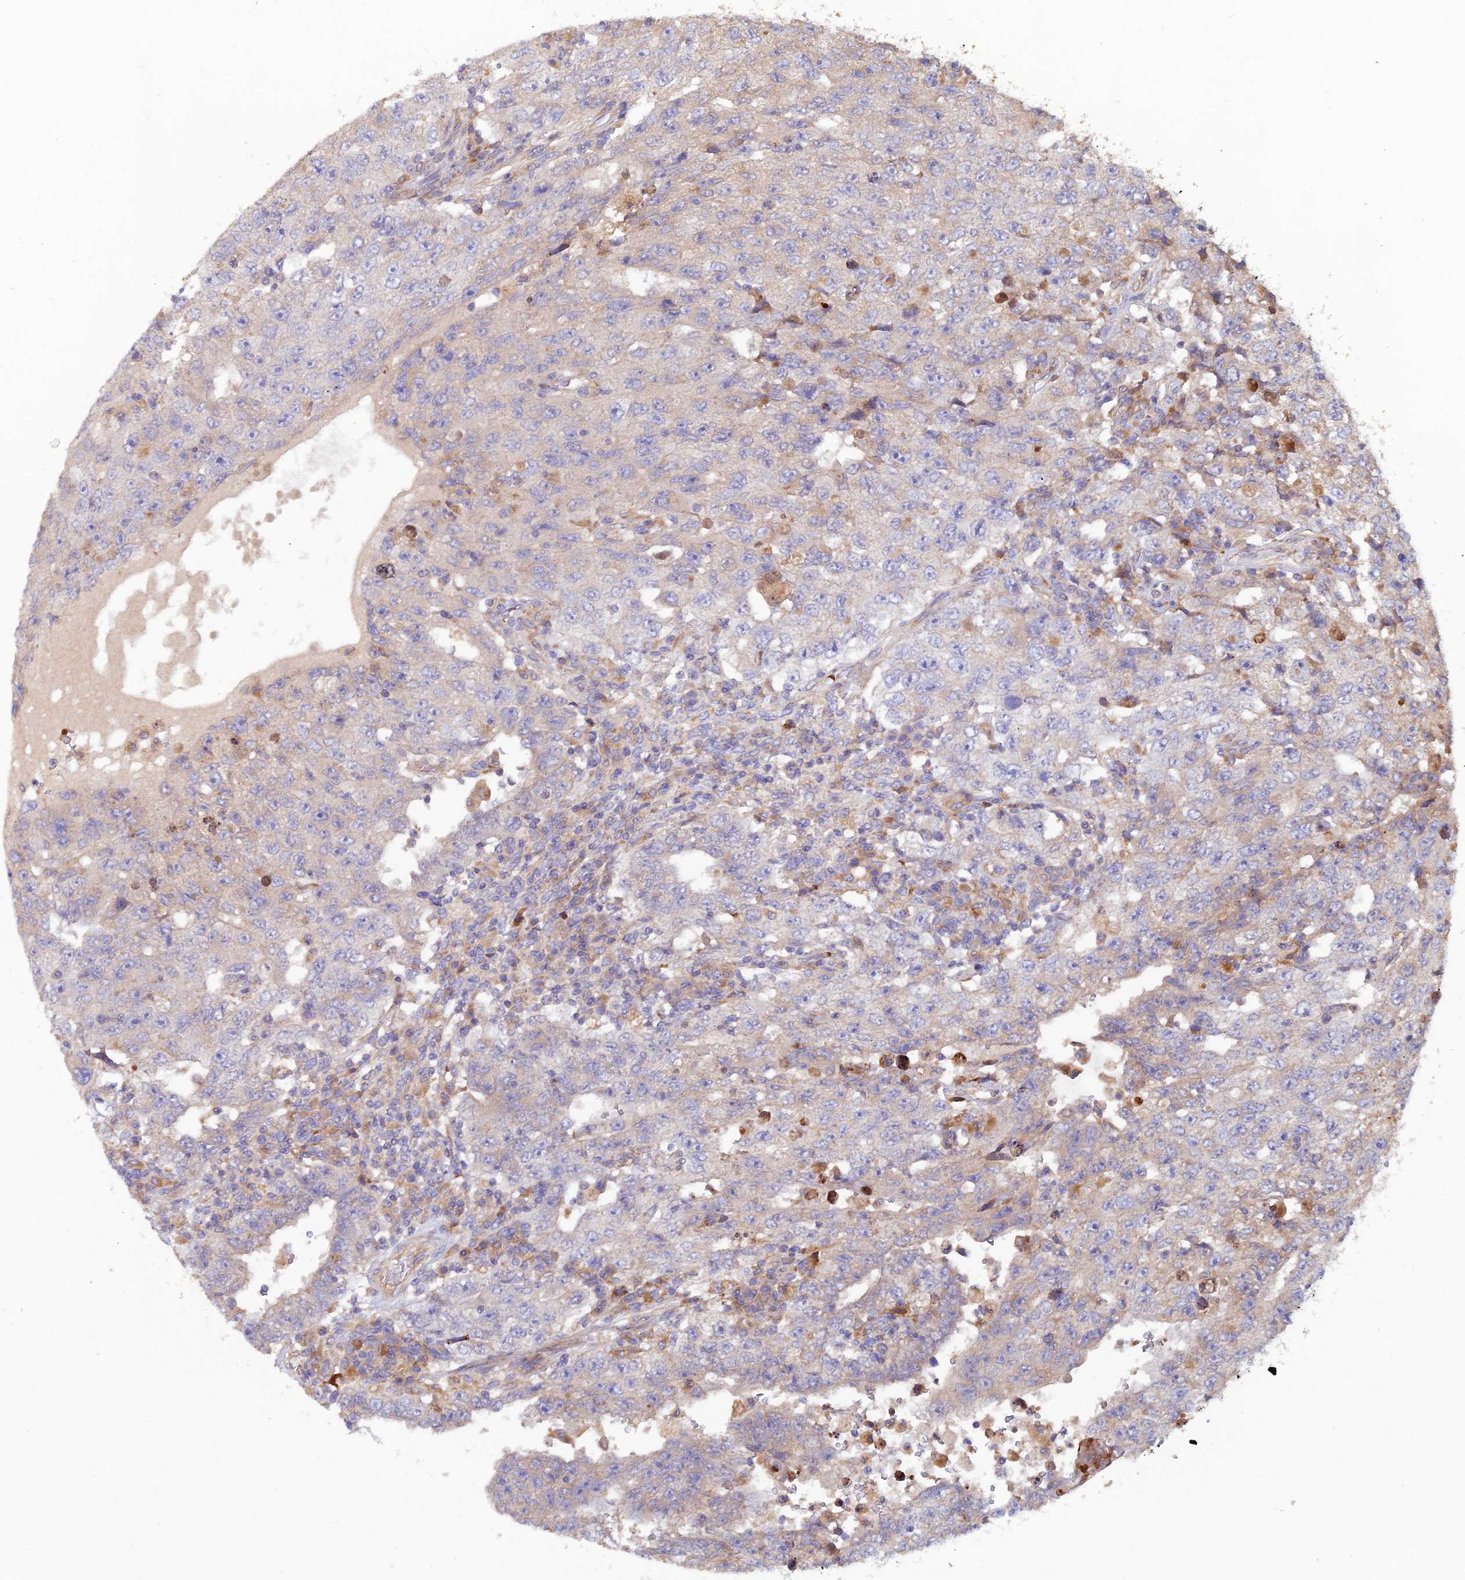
{"staining": {"intensity": "negative", "quantity": "none", "location": "none"}, "tissue": "testis cancer", "cell_type": "Tumor cells", "image_type": "cancer", "snomed": [{"axis": "morphology", "description": "Carcinoma, Embryonal, NOS"}, {"axis": "topography", "description": "Testis"}], "caption": "Testis cancer stained for a protein using immunohistochemistry (IHC) exhibits no positivity tumor cells.", "gene": "GMCL1", "patient": {"sex": "male", "age": 26}}